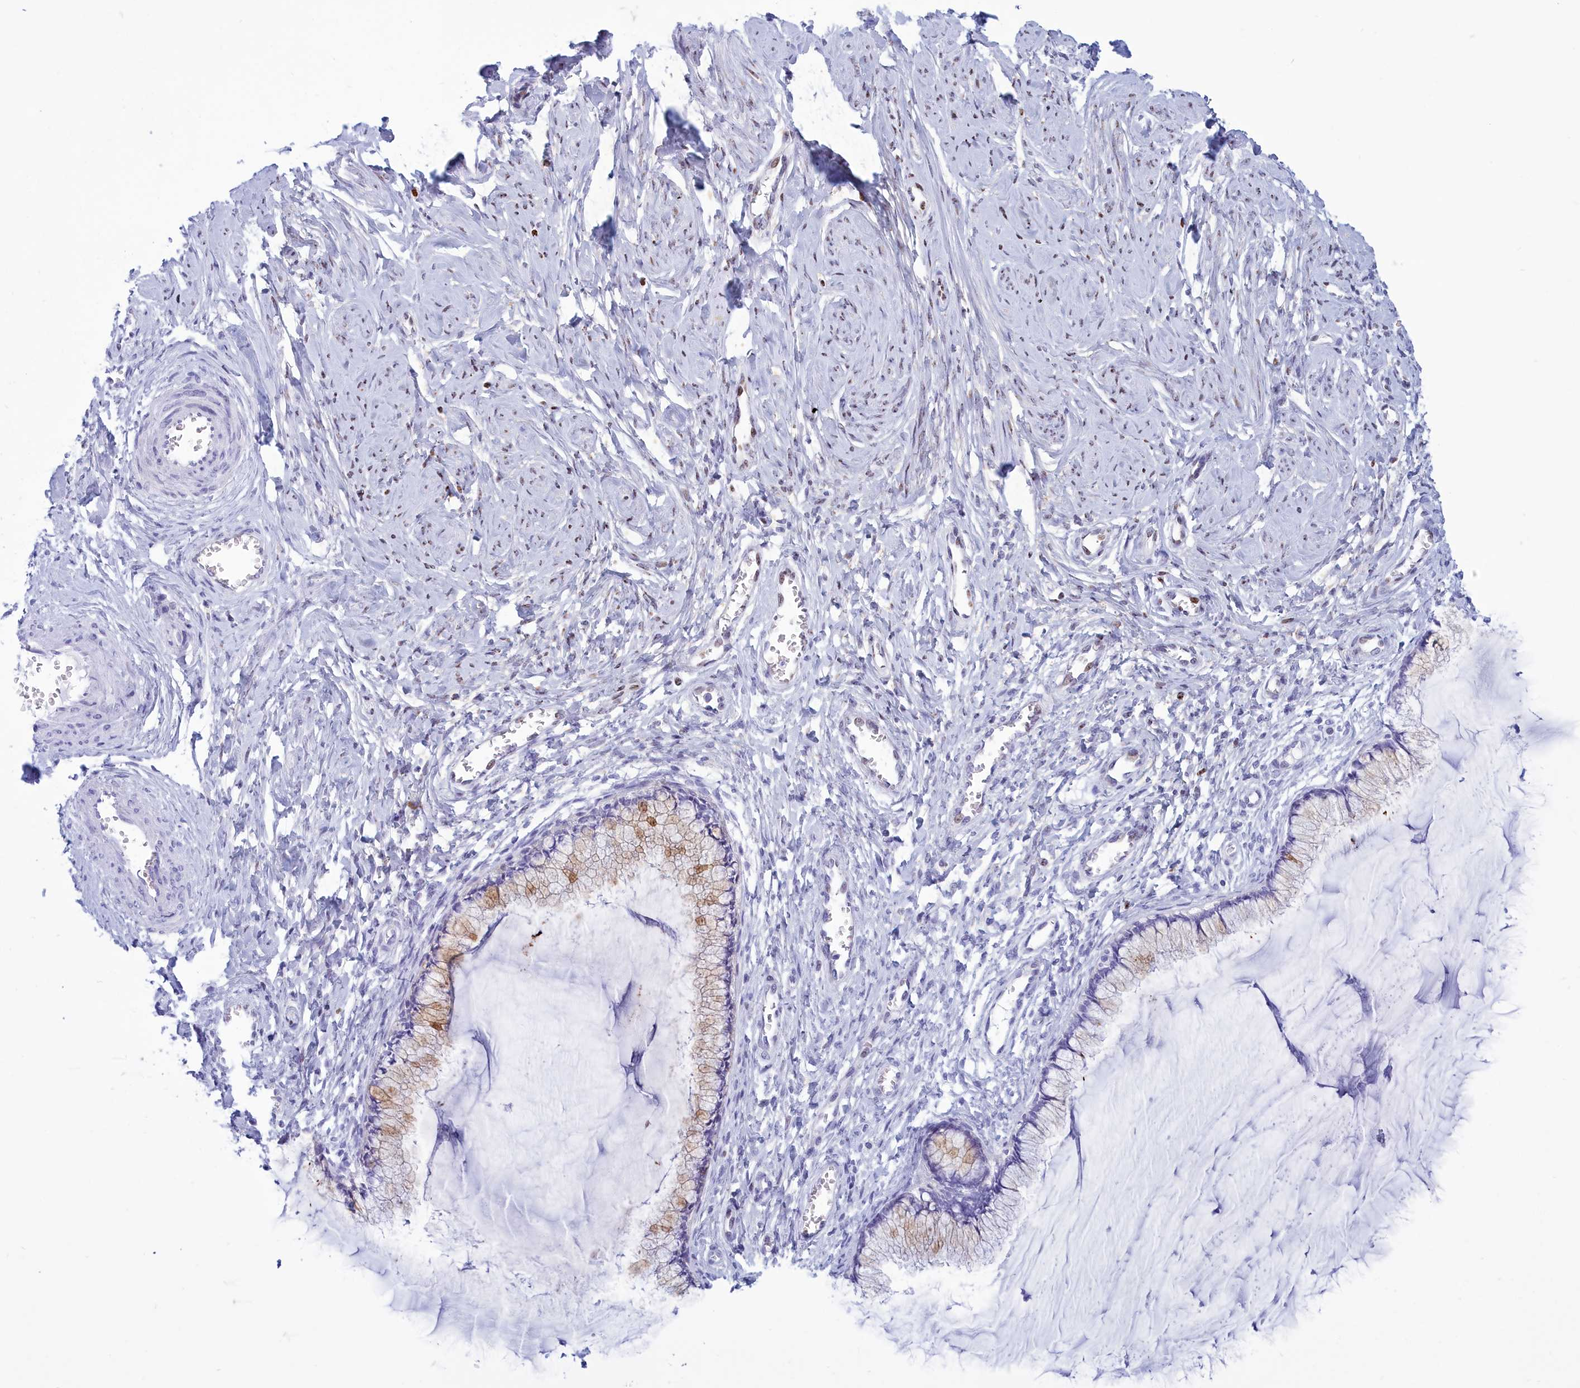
{"staining": {"intensity": "moderate", "quantity": "<25%", "location": "cytoplasmic/membranous"}, "tissue": "cervix", "cell_type": "Glandular cells", "image_type": "normal", "snomed": [{"axis": "morphology", "description": "Normal tissue, NOS"}, {"axis": "morphology", "description": "Adenocarcinoma, NOS"}, {"axis": "topography", "description": "Cervix"}], "caption": "Immunohistochemical staining of normal human cervix displays low levels of moderate cytoplasmic/membranous positivity in approximately <25% of glandular cells.", "gene": "TMEM97", "patient": {"sex": "female", "age": 29}}